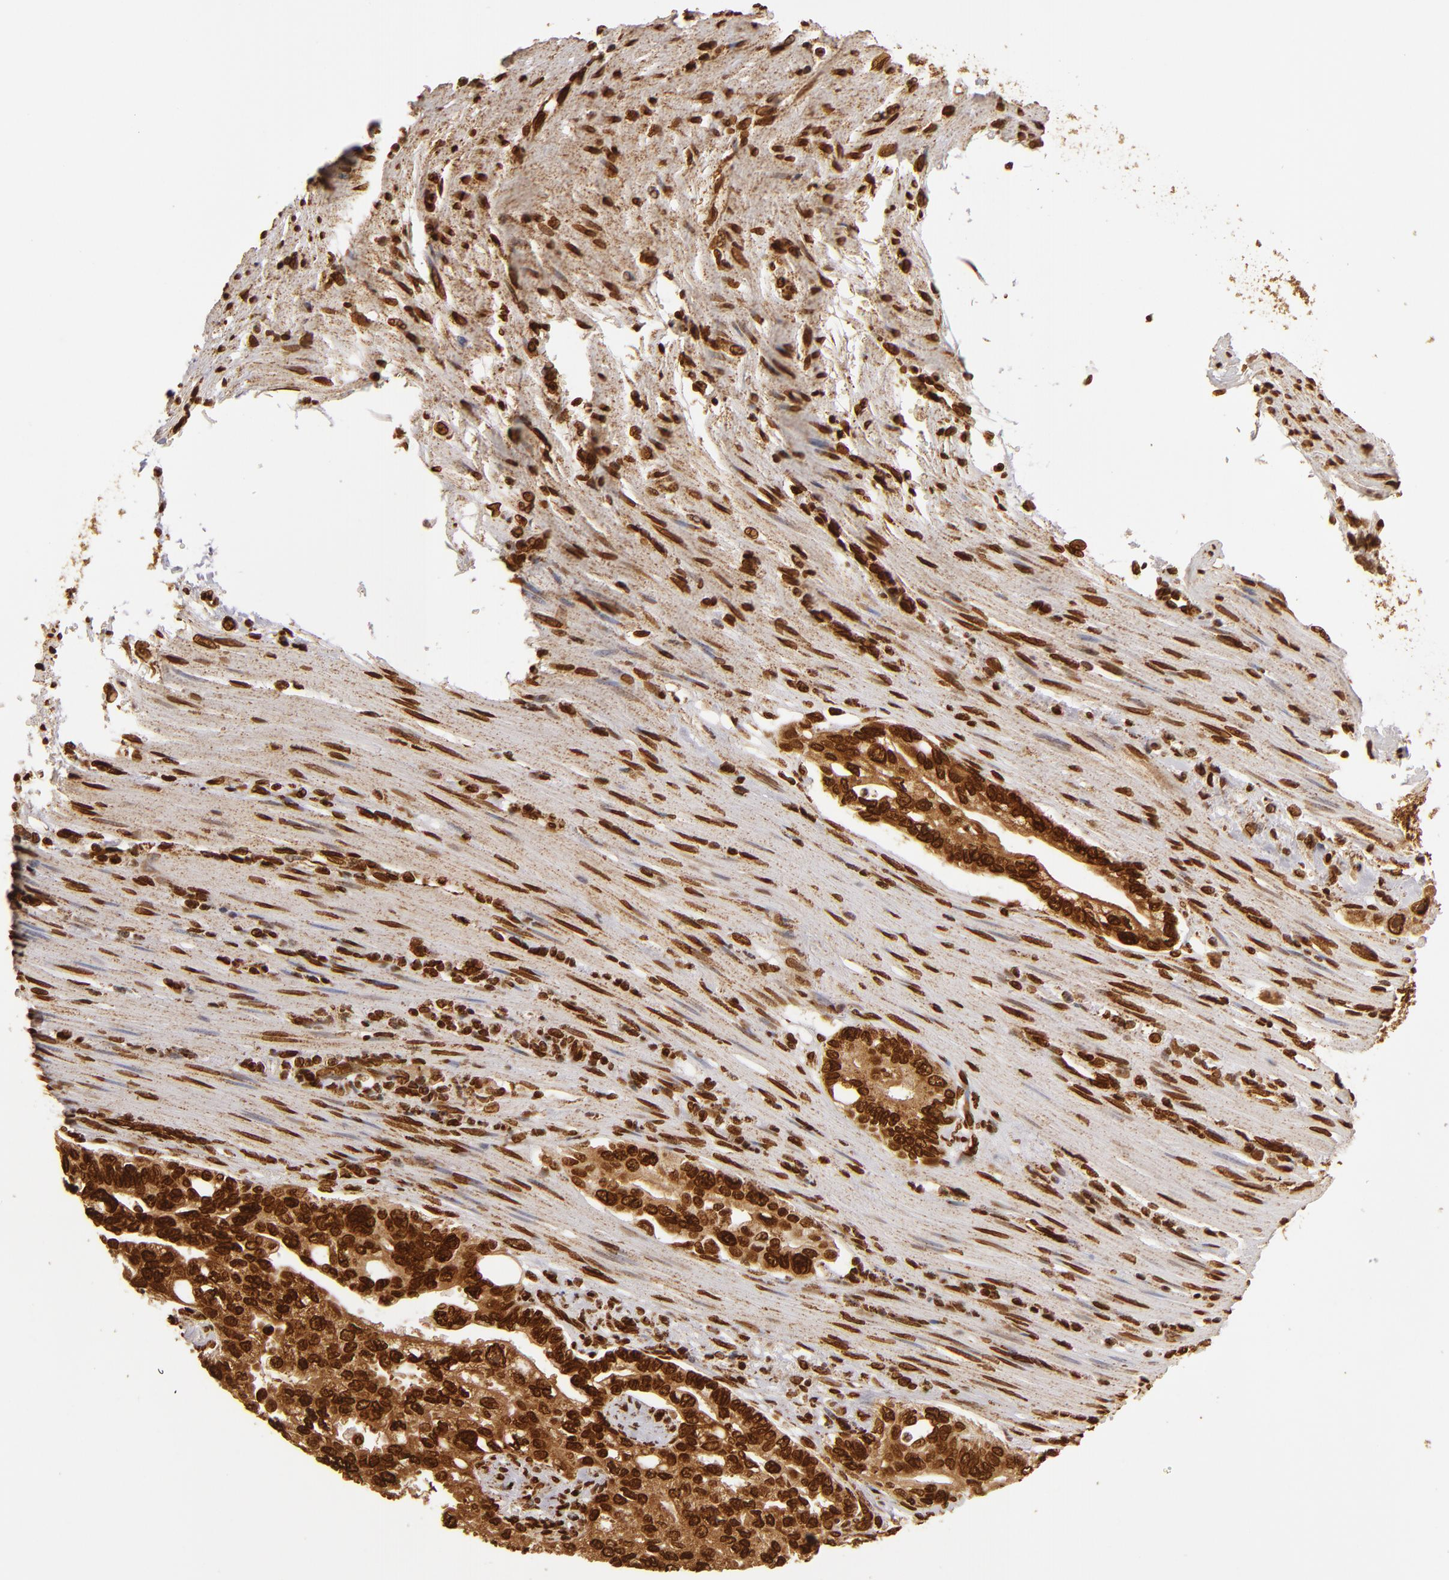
{"staining": {"intensity": "strong", "quantity": ">75%", "location": "cytoplasmic/membranous,nuclear"}, "tissue": "pancreatic cancer", "cell_type": "Tumor cells", "image_type": "cancer", "snomed": [{"axis": "morphology", "description": "Normal tissue, NOS"}, {"axis": "topography", "description": "Pancreas"}], "caption": "Tumor cells display high levels of strong cytoplasmic/membranous and nuclear staining in approximately >75% of cells in human pancreatic cancer.", "gene": "CUL3", "patient": {"sex": "male", "age": 42}}